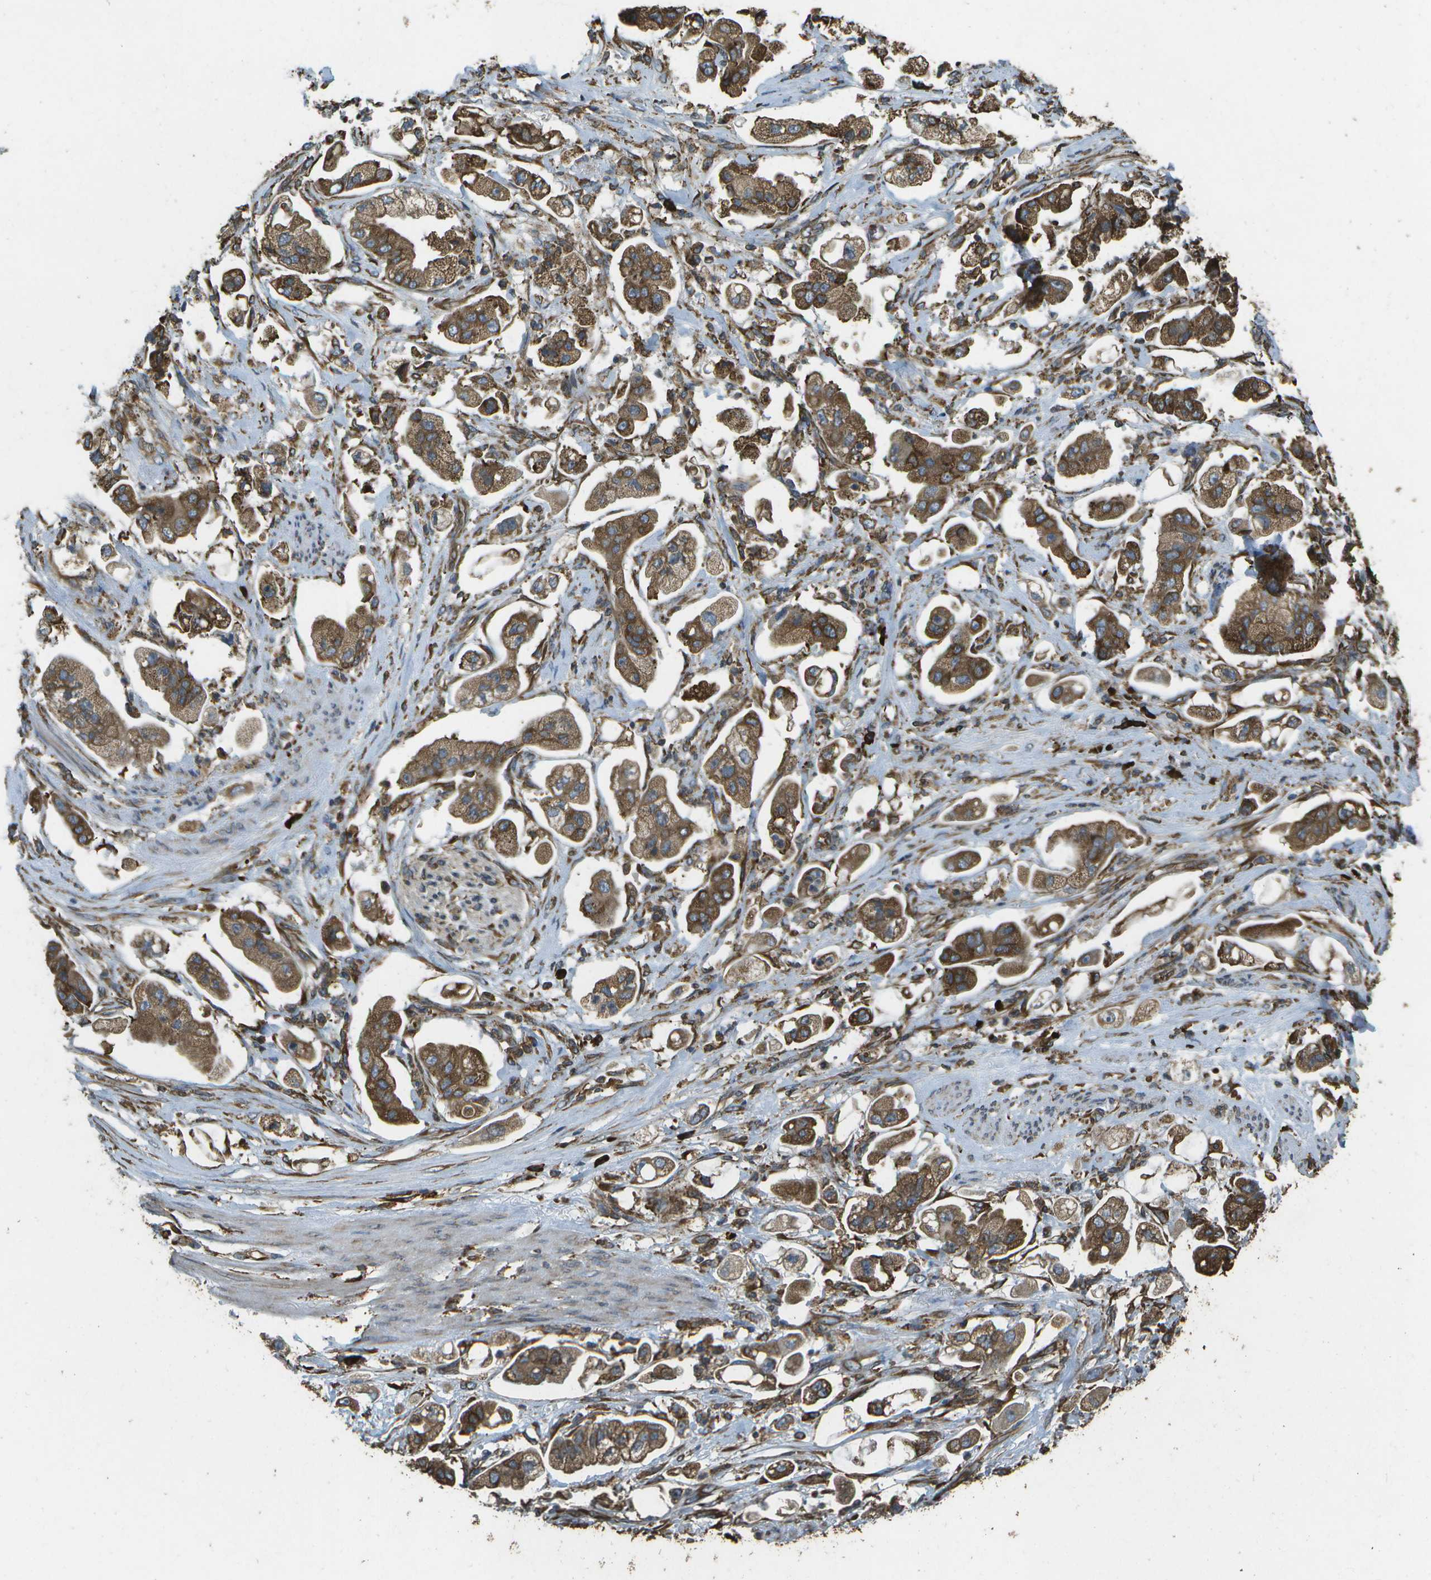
{"staining": {"intensity": "moderate", "quantity": ">75%", "location": "cytoplasmic/membranous"}, "tissue": "stomach cancer", "cell_type": "Tumor cells", "image_type": "cancer", "snomed": [{"axis": "morphology", "description": "Adenocarcinoma, NOS"}, {"axis": "topography", "description": "Stomach"}], "caption": "Immunohistochemistry (IHC) photomicrograph of adenocarcinoma (stomach) stained for a protein (brown), which shows medium levels of moderate cytoplasmic/membranous expression in approximately >75% of tumor cells.", "gene": "PDIA4", "patient": {"sex": "male", "age": 62}}